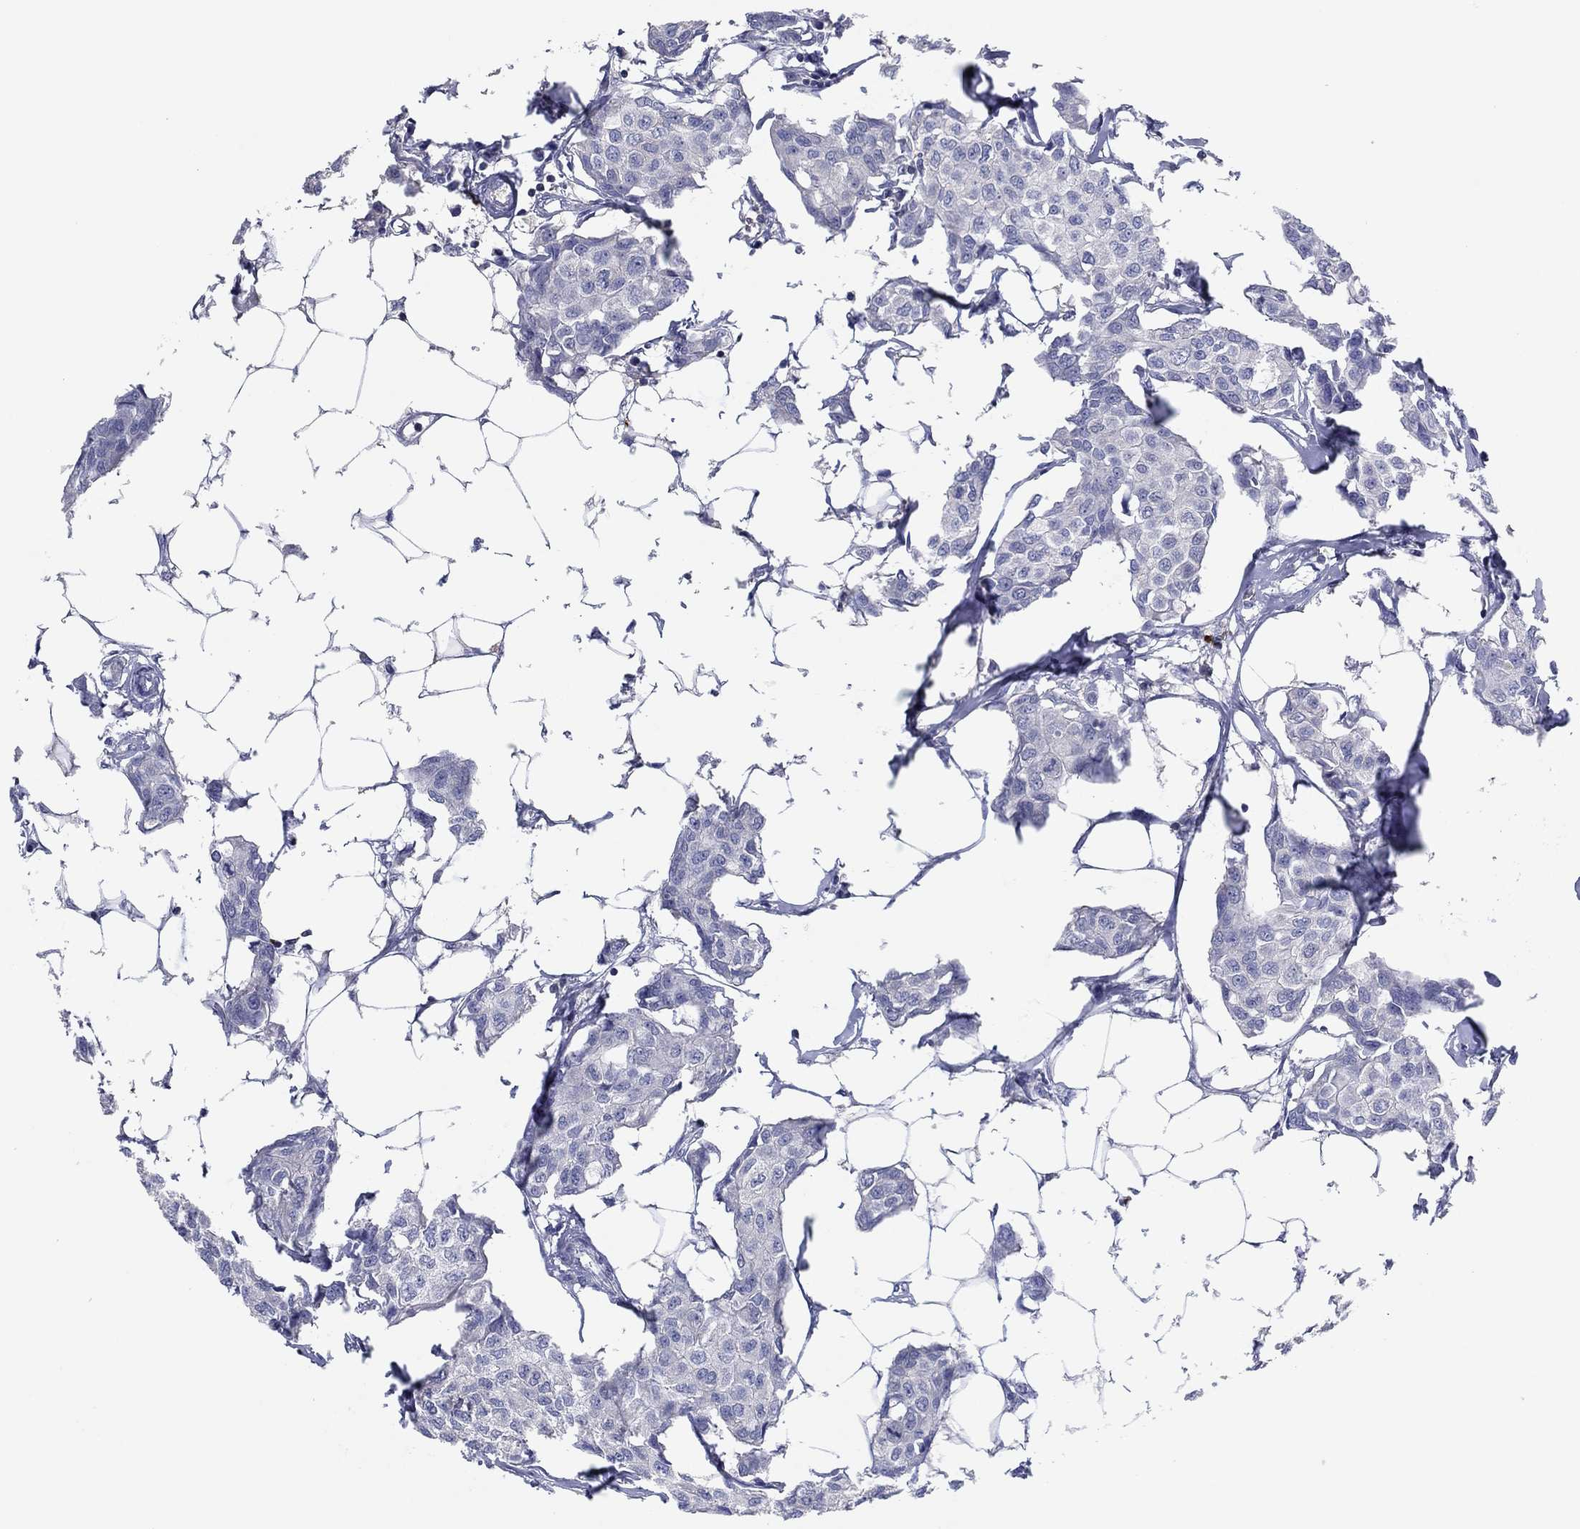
{"staining": {"intensity": "negative", "quantity": "none", "location": "none"}, "tissue": "breast cancer", "cell_type": "Tumor cells", "image_type": "cancer", "snomed": [{"axis": "morphology", "description": "Duct carcinoma"}, {"axis": "topography", "description": "Breast"}], "caption": "DAB immunohistochemical staining of human breast cancer demonstrates no significant staining in tumor cells.", "gene": "PVR", "patient": {"sex": "female", "age": 80}}